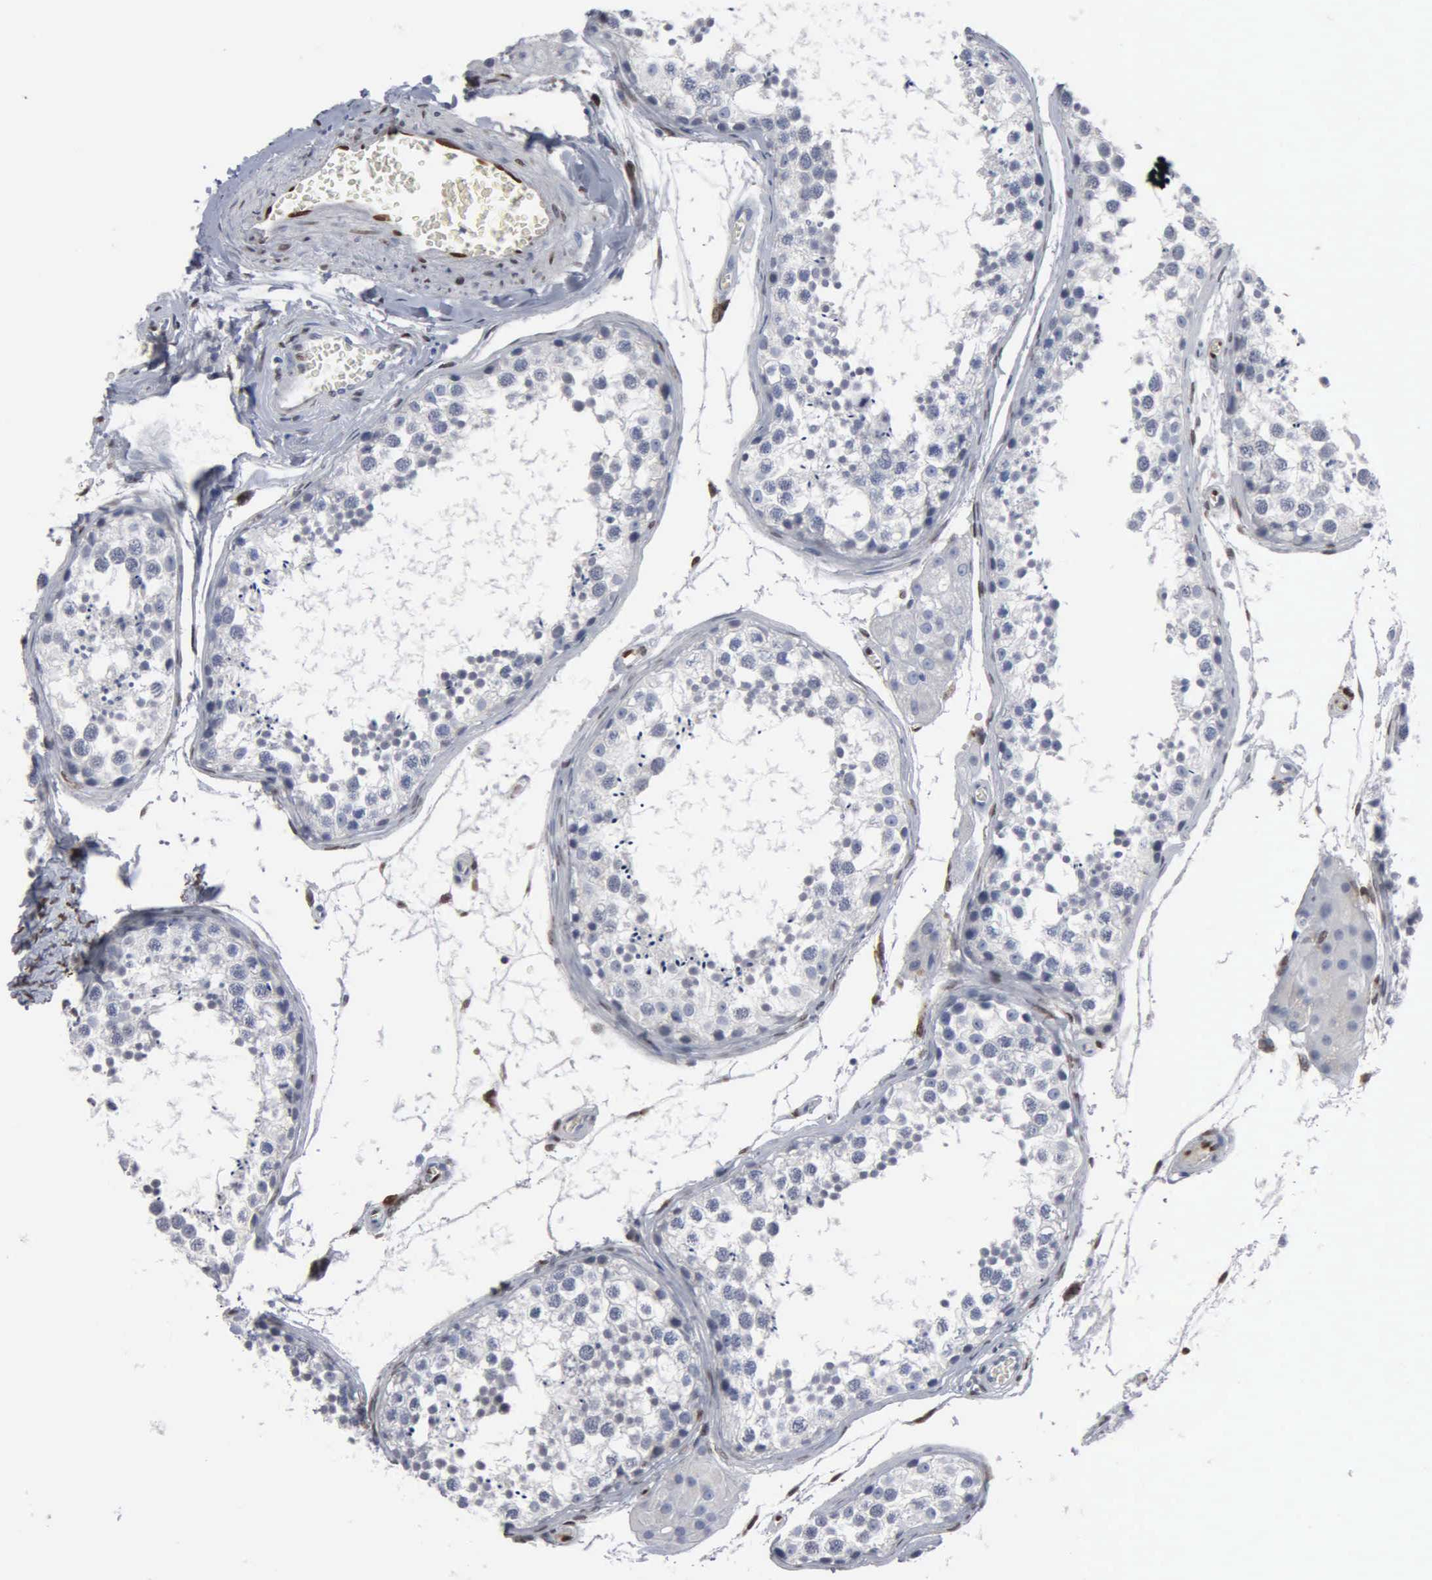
{"staining": {"intensity": "negative", "quantity": "none", "location": "none"}, "tissue": "testis", "cell_type": "Cells in seminiferous ducts", "image_type": "normal", "snomed": [{"axis": "morphology", "description": "Normal tissue, NOS"}, {"axis": "topography", "description": "Testis"}], "caption": "A high-resolution image shows immunohistochemistry (IHC) staining of normal testis, which reveals no significant staining in cells in seminiferous ducts.", "gene": "FGF2", "patient": {"sex": "male", "age": 57}}